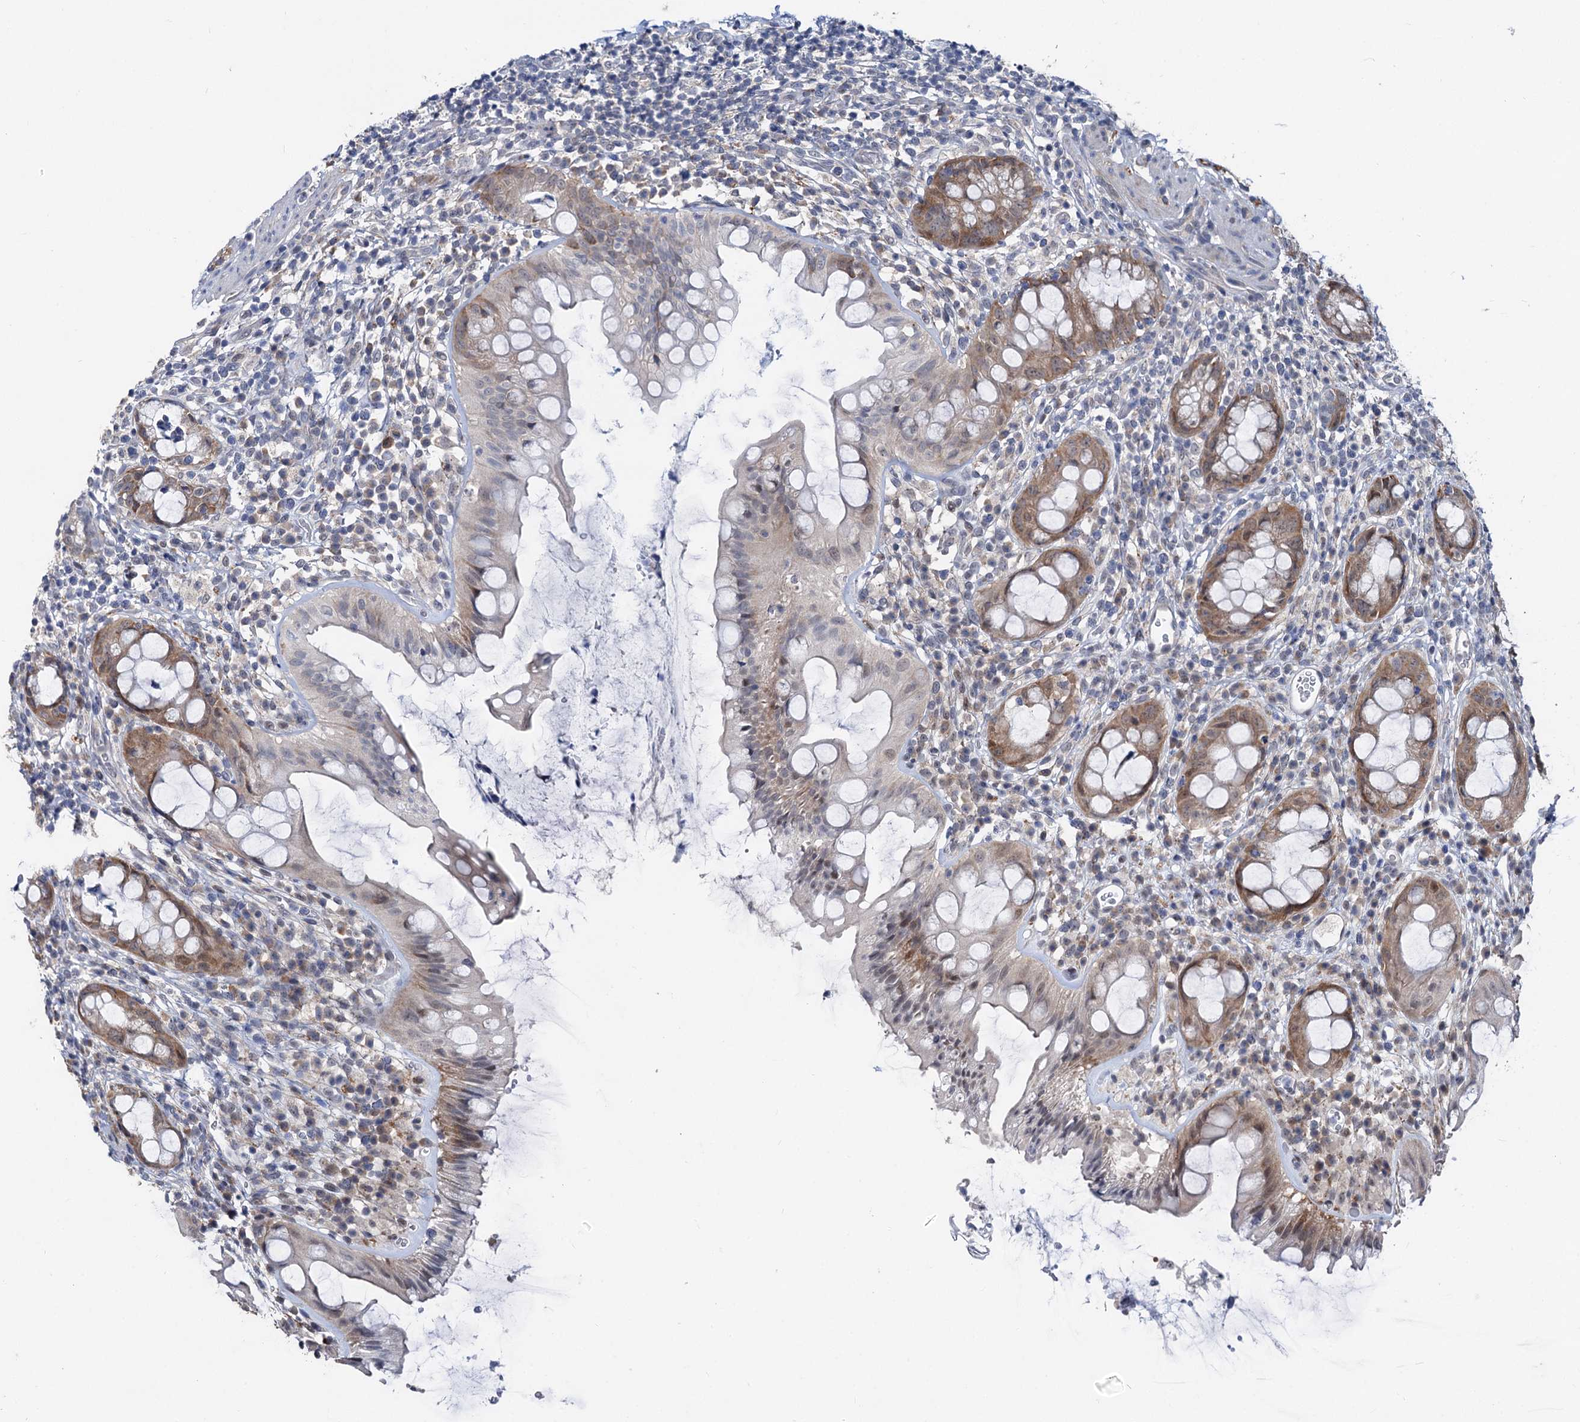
{"staining": {"intensity": "moderate", "quantity": ">75%", "location": "cytoplasmic/membranous"}, "tissue": "rectum", "cell_type": "Glandular cells", "image_type": "normal", "snomed": [{"axis": "morphology", "description": "Normal tissue, NOS"}, {"axis": "topography", "description": "Rectum"}], "caption": "The image displays immunohistochemical staining of benign rectum. There is moderate cytoplasmic/membranous staining is appreciated in about >75% of glandular cells.", "gene": "CAPRIN2", "patient": {"sex": "female", "age": 57}}